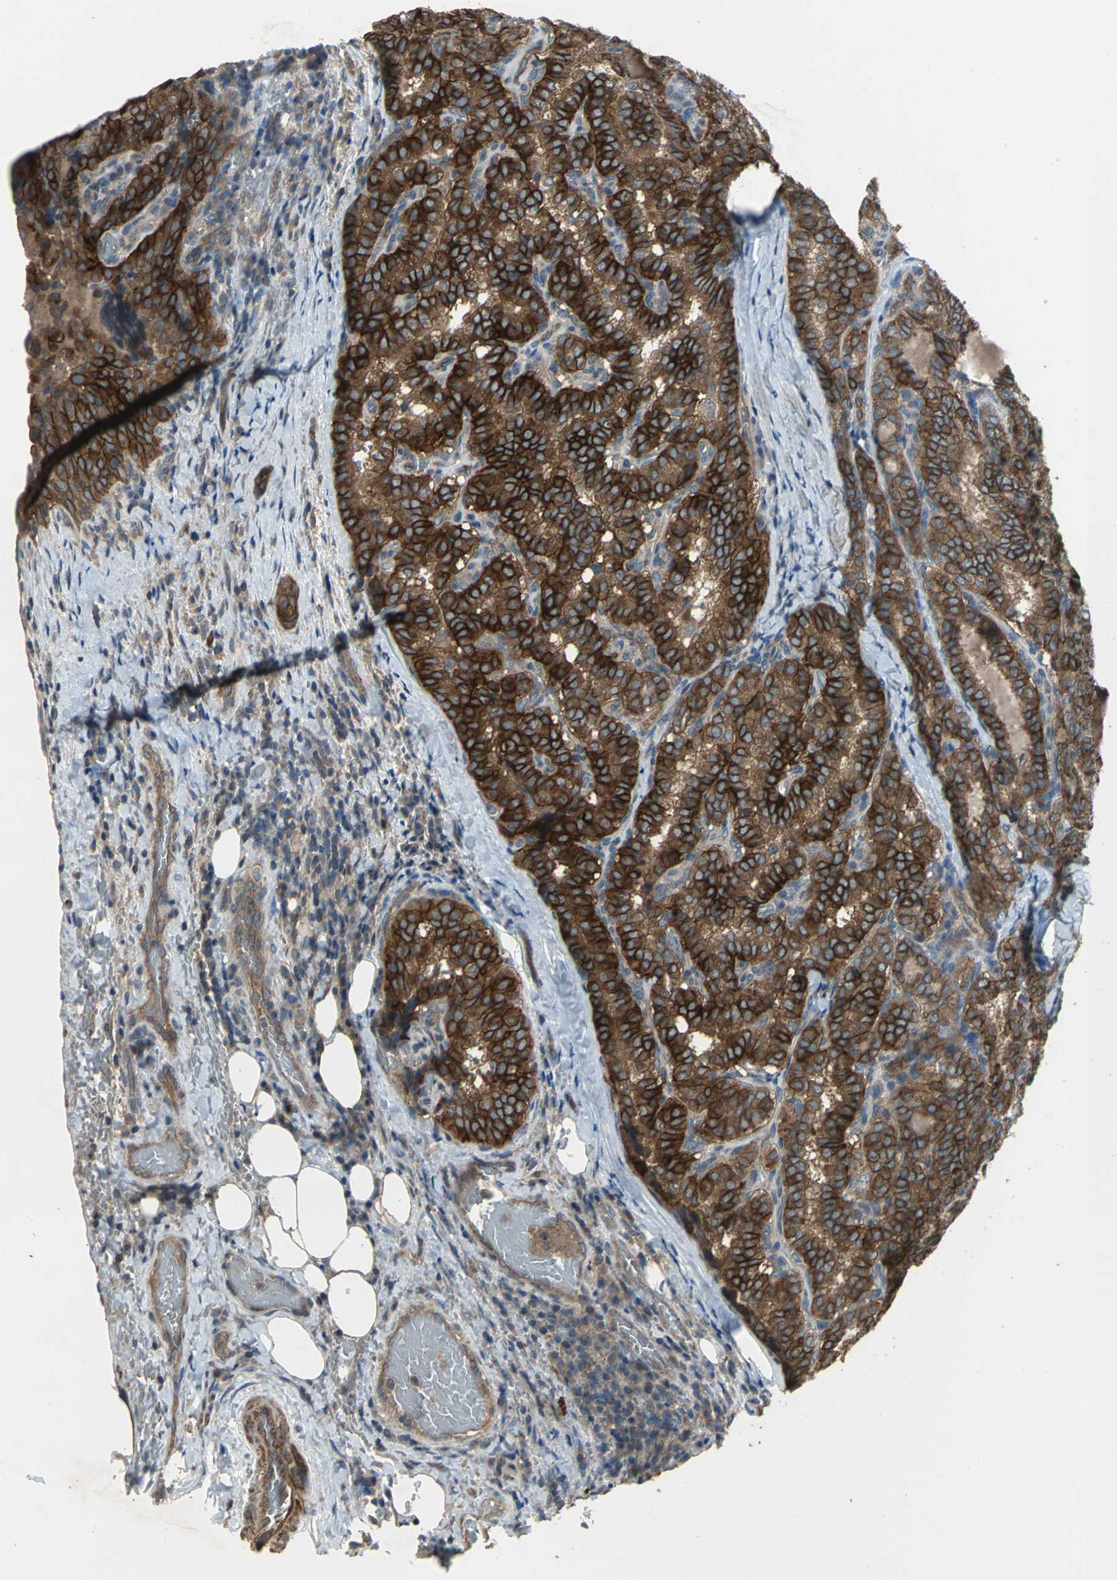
{"staining": {"intensity": "strong", "quantity": ">75%", "location": "cytoplasmic/membranous"}, "tissue": "thyroid cancer", "cell_type": "Tumor cells", "image_type": "cancer", "snomed": [{"axis": "morphology", "description": "Papillary adenocarcinoma, NOS"}, {"axis": "topography", "description": "Thyroid gland"}], "caption": "Immunohistochemical staining of human thyroid papillary adenocarcinoma reveals strong cytoplasmic/membranous protein positivity in about >75% of tumor cells.", "gene": "MET", "patient": {"sex": "female", "age": 30}}